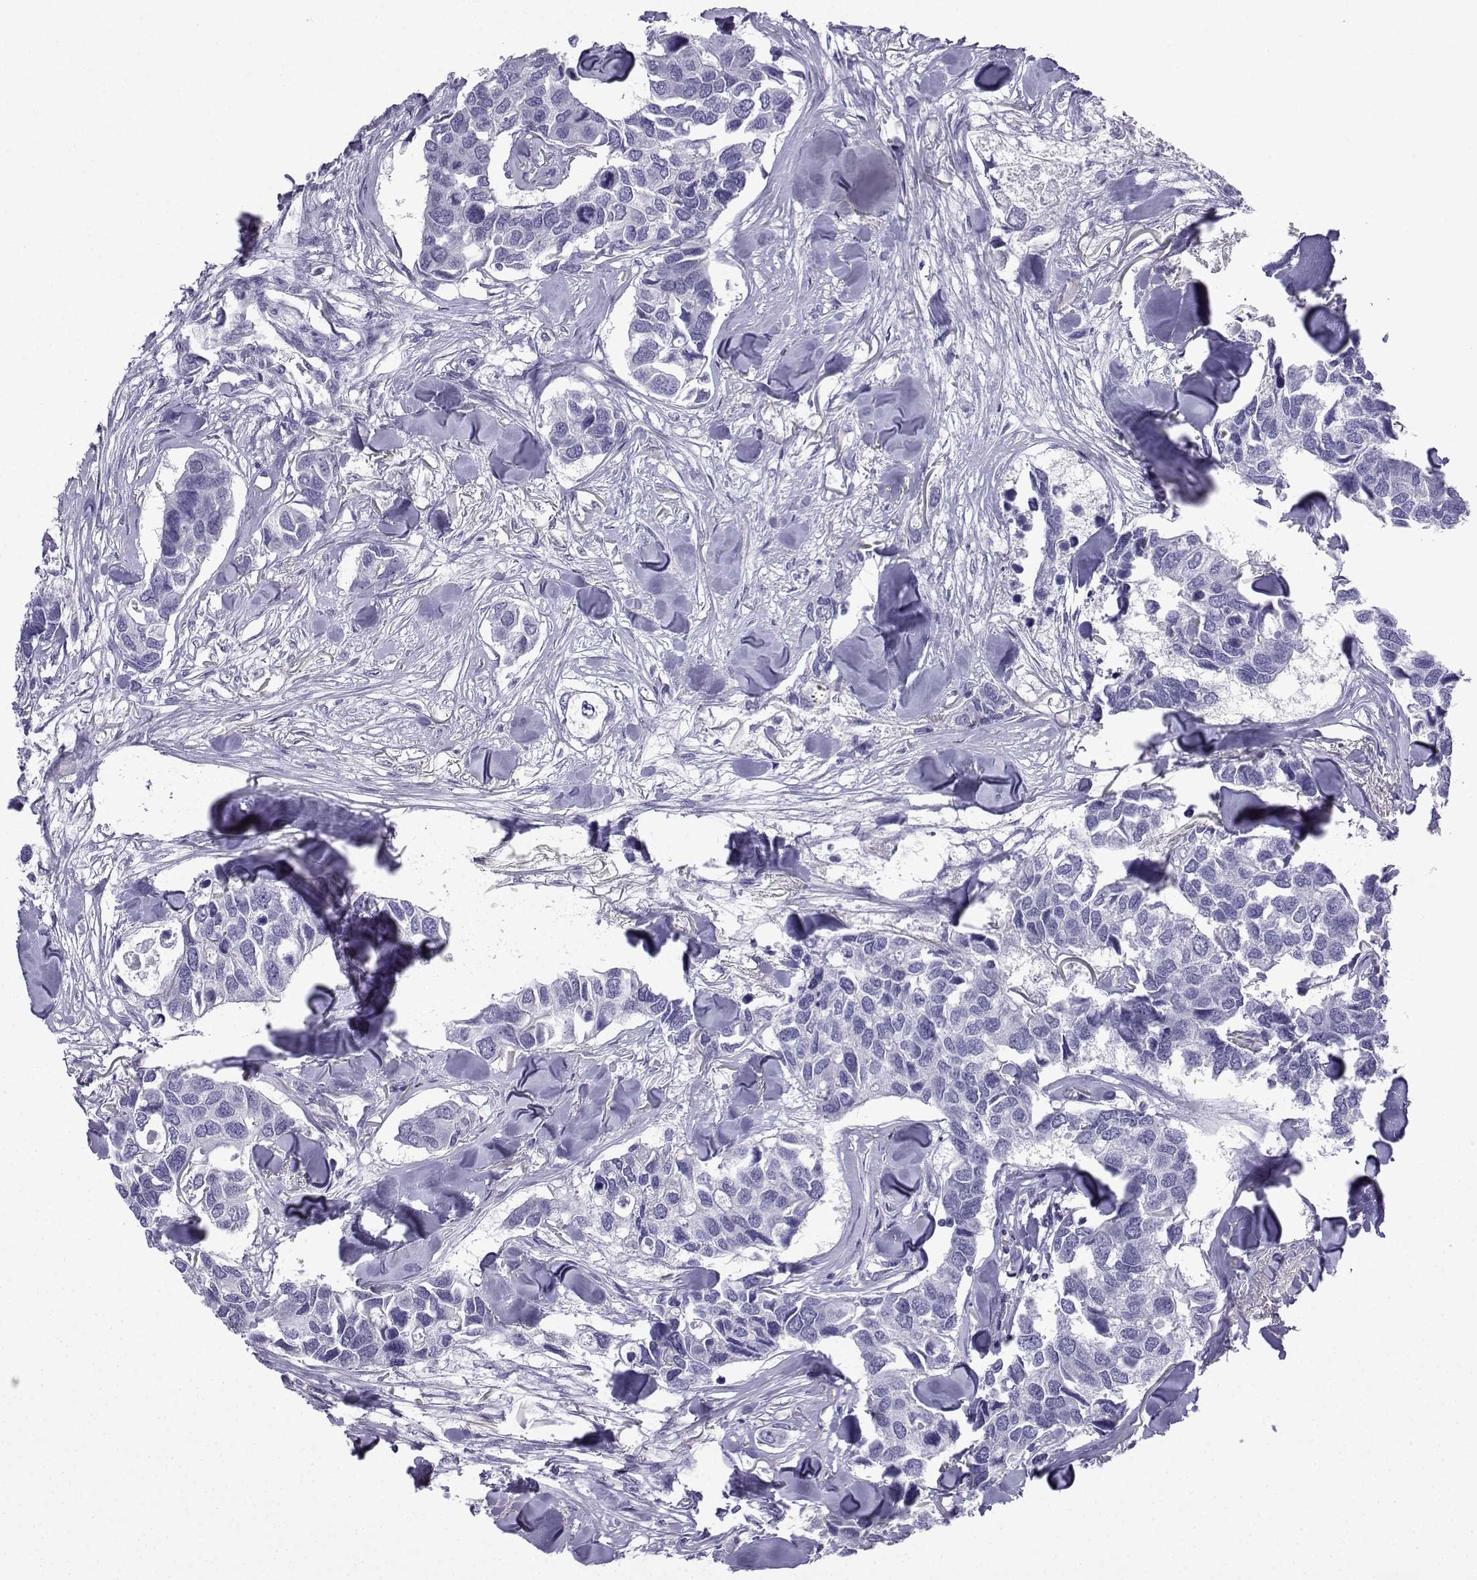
{"staining": {"intensity": "negative", "quantity": "none", "location": "none"}, "tissue": "breast cancer", "cell_type": "Tumor cells", "image_type": "cancer", "snomed": [{"axis": "morphology", "description": "Duct carcinoma"}, {"axis": "topography", "description": "Breast"}], "caption": "A photomicrograph of breast infiltrating ductal carcinoma stained for a protein shows no brown staining in tumor cells.", "gene": "TRIM46", "patient": {"sex": "female", "age": 83}}